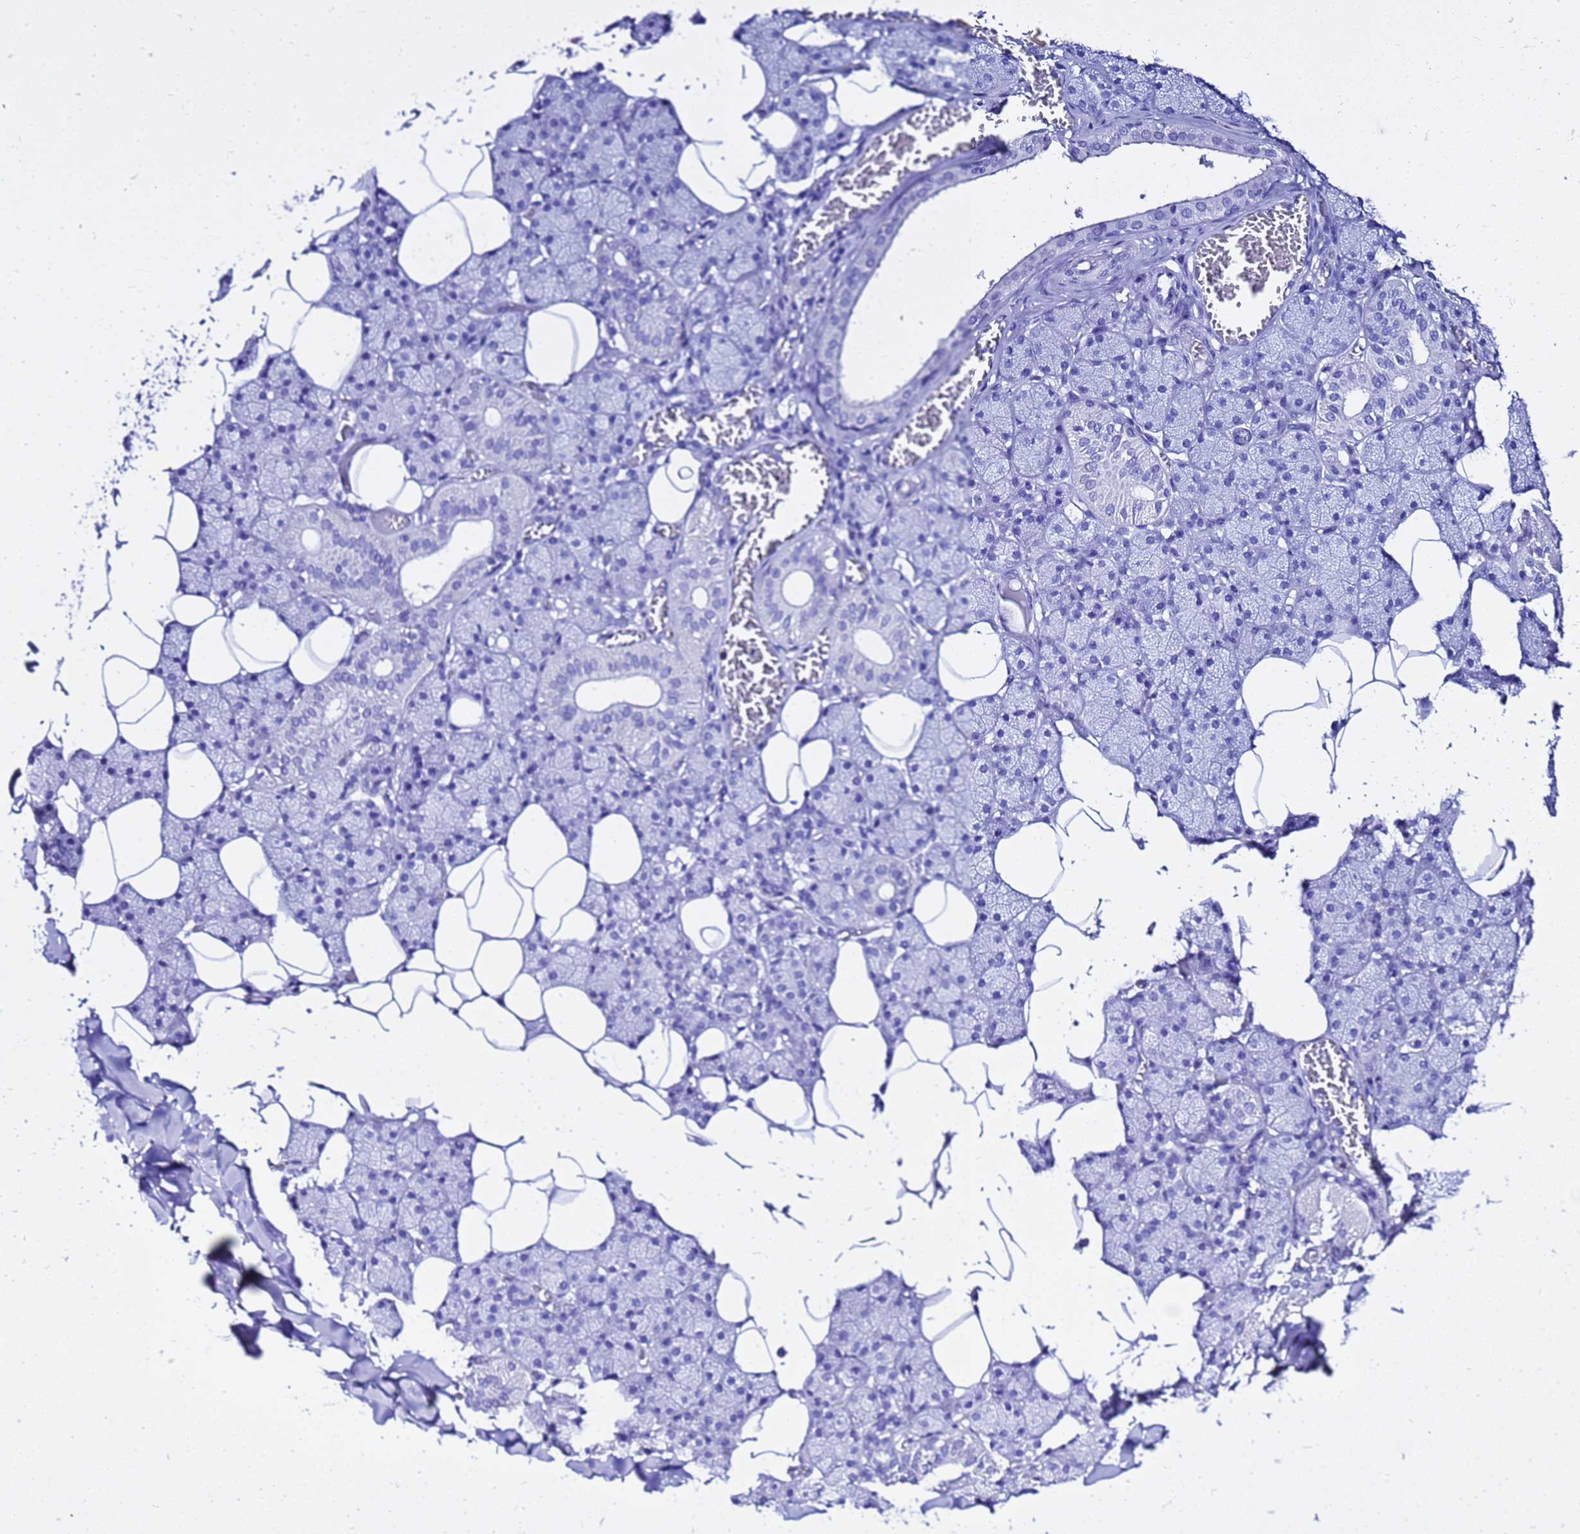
{"staining": {"intensity": "negative", "quantity": "none", "location": "none"}, "tissue": "salivary gland", "cell_type": "Glandular cells", "image_type": "normal", "snomed": [{"axis": "morphology", "description": "Normal tissue, NOS"}, {"axis": "topography", "description": "Salivary gland"}], "caption": "IHC of unremarkable salivary gland displays no positivity in glandular cells.", "gene": "LIPF", "patient": {"sex": "female", "age": 33}}